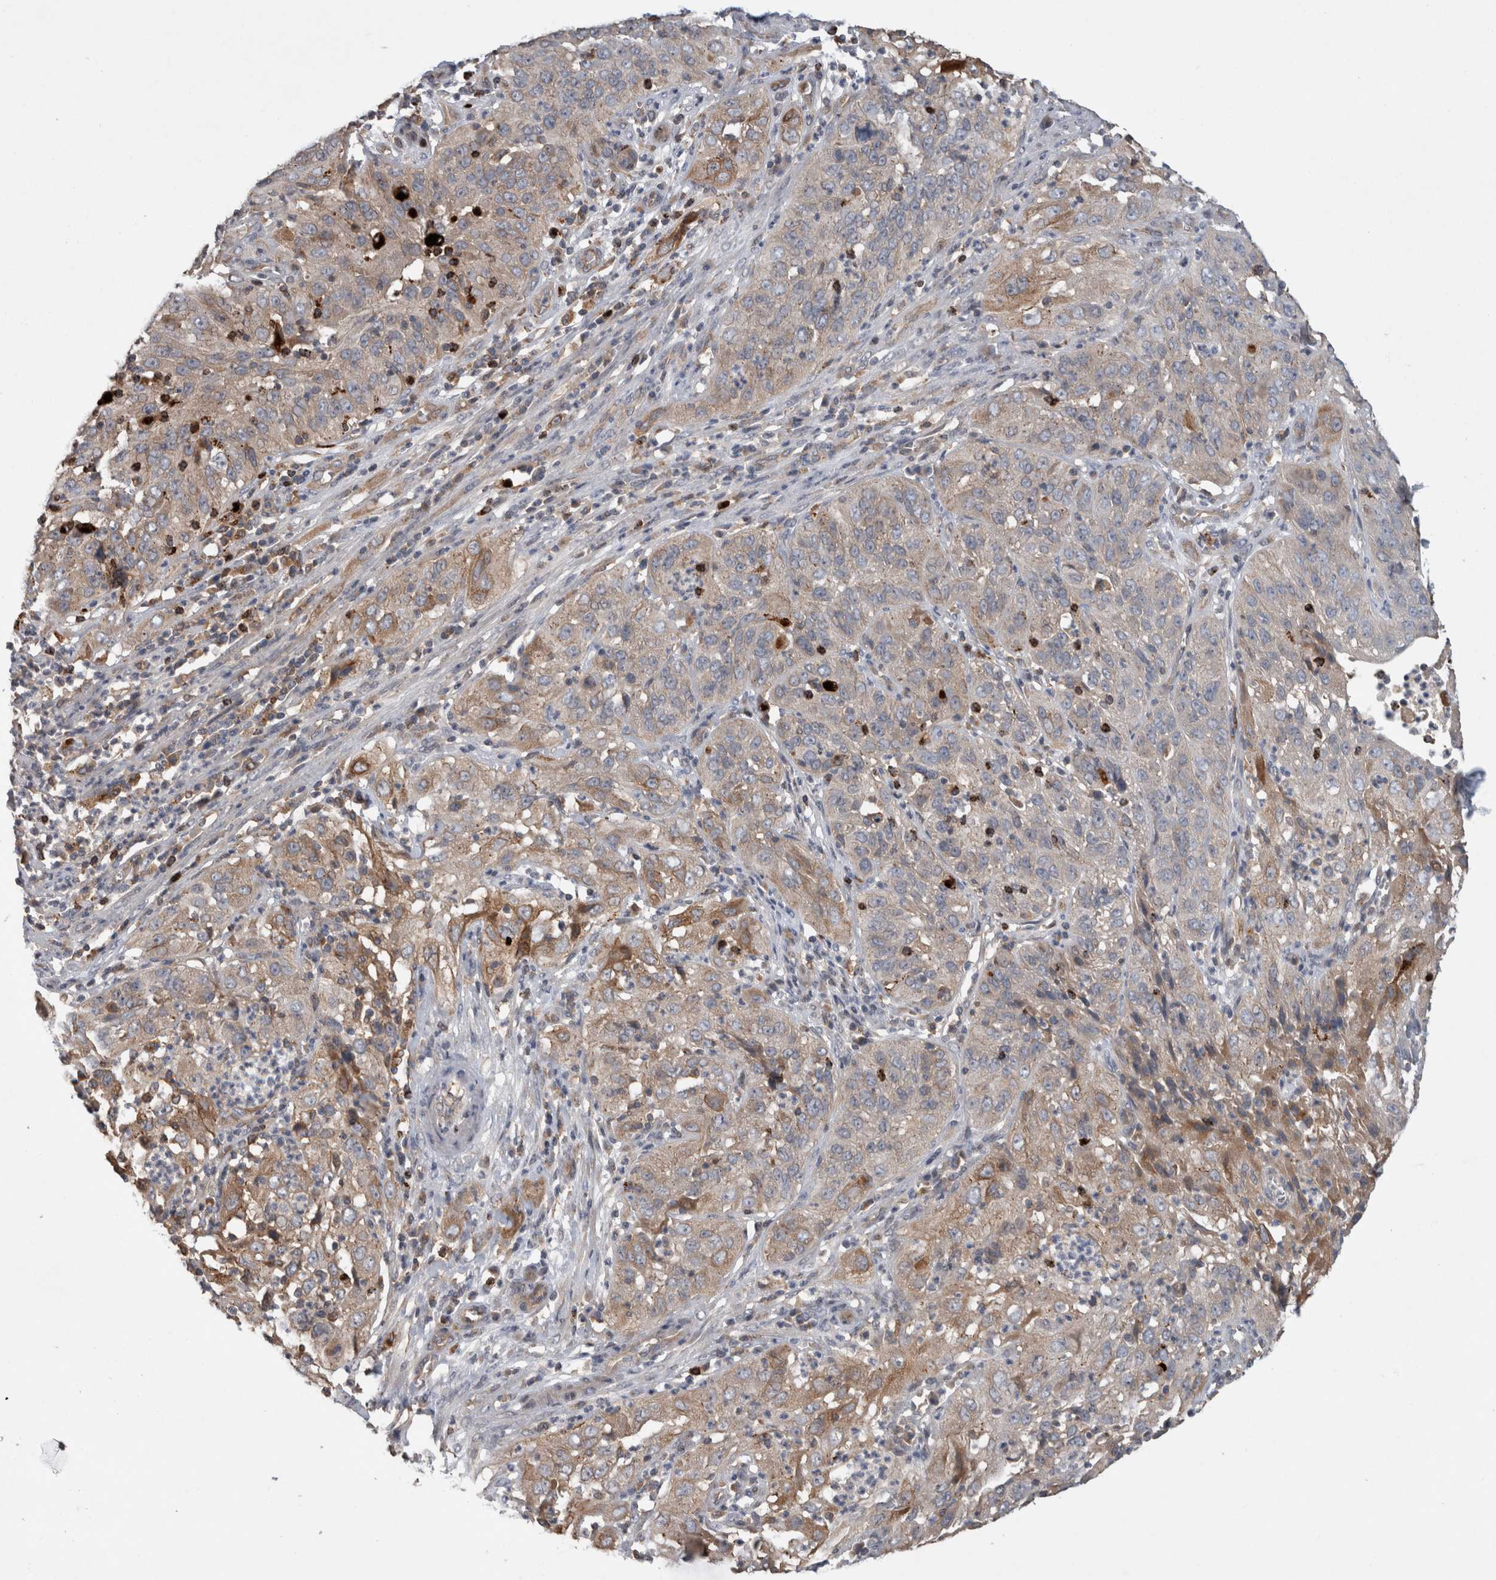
{"staining": {"intensity": "moderate", "quantity": "<25%", "location": "cytoplasmic/membranous"}, "tissue": "cervical cancer", "cell_type": "Tumor cells", "image_type": "cancer", "snomed": [{"axis": "morphology", "description": "Squamous cell carcinoma, NOS"}, {"axis": "topography", "description": "Cervix"}], "caption": "Protein staining demonstrates moderate cytoplasmic/membranous staining in about <25% of tumor cells in cervical cancer (squamous cell carcinoma).", "gene": "TARBP1", "patient": {"sex": "female", "age": 32}}